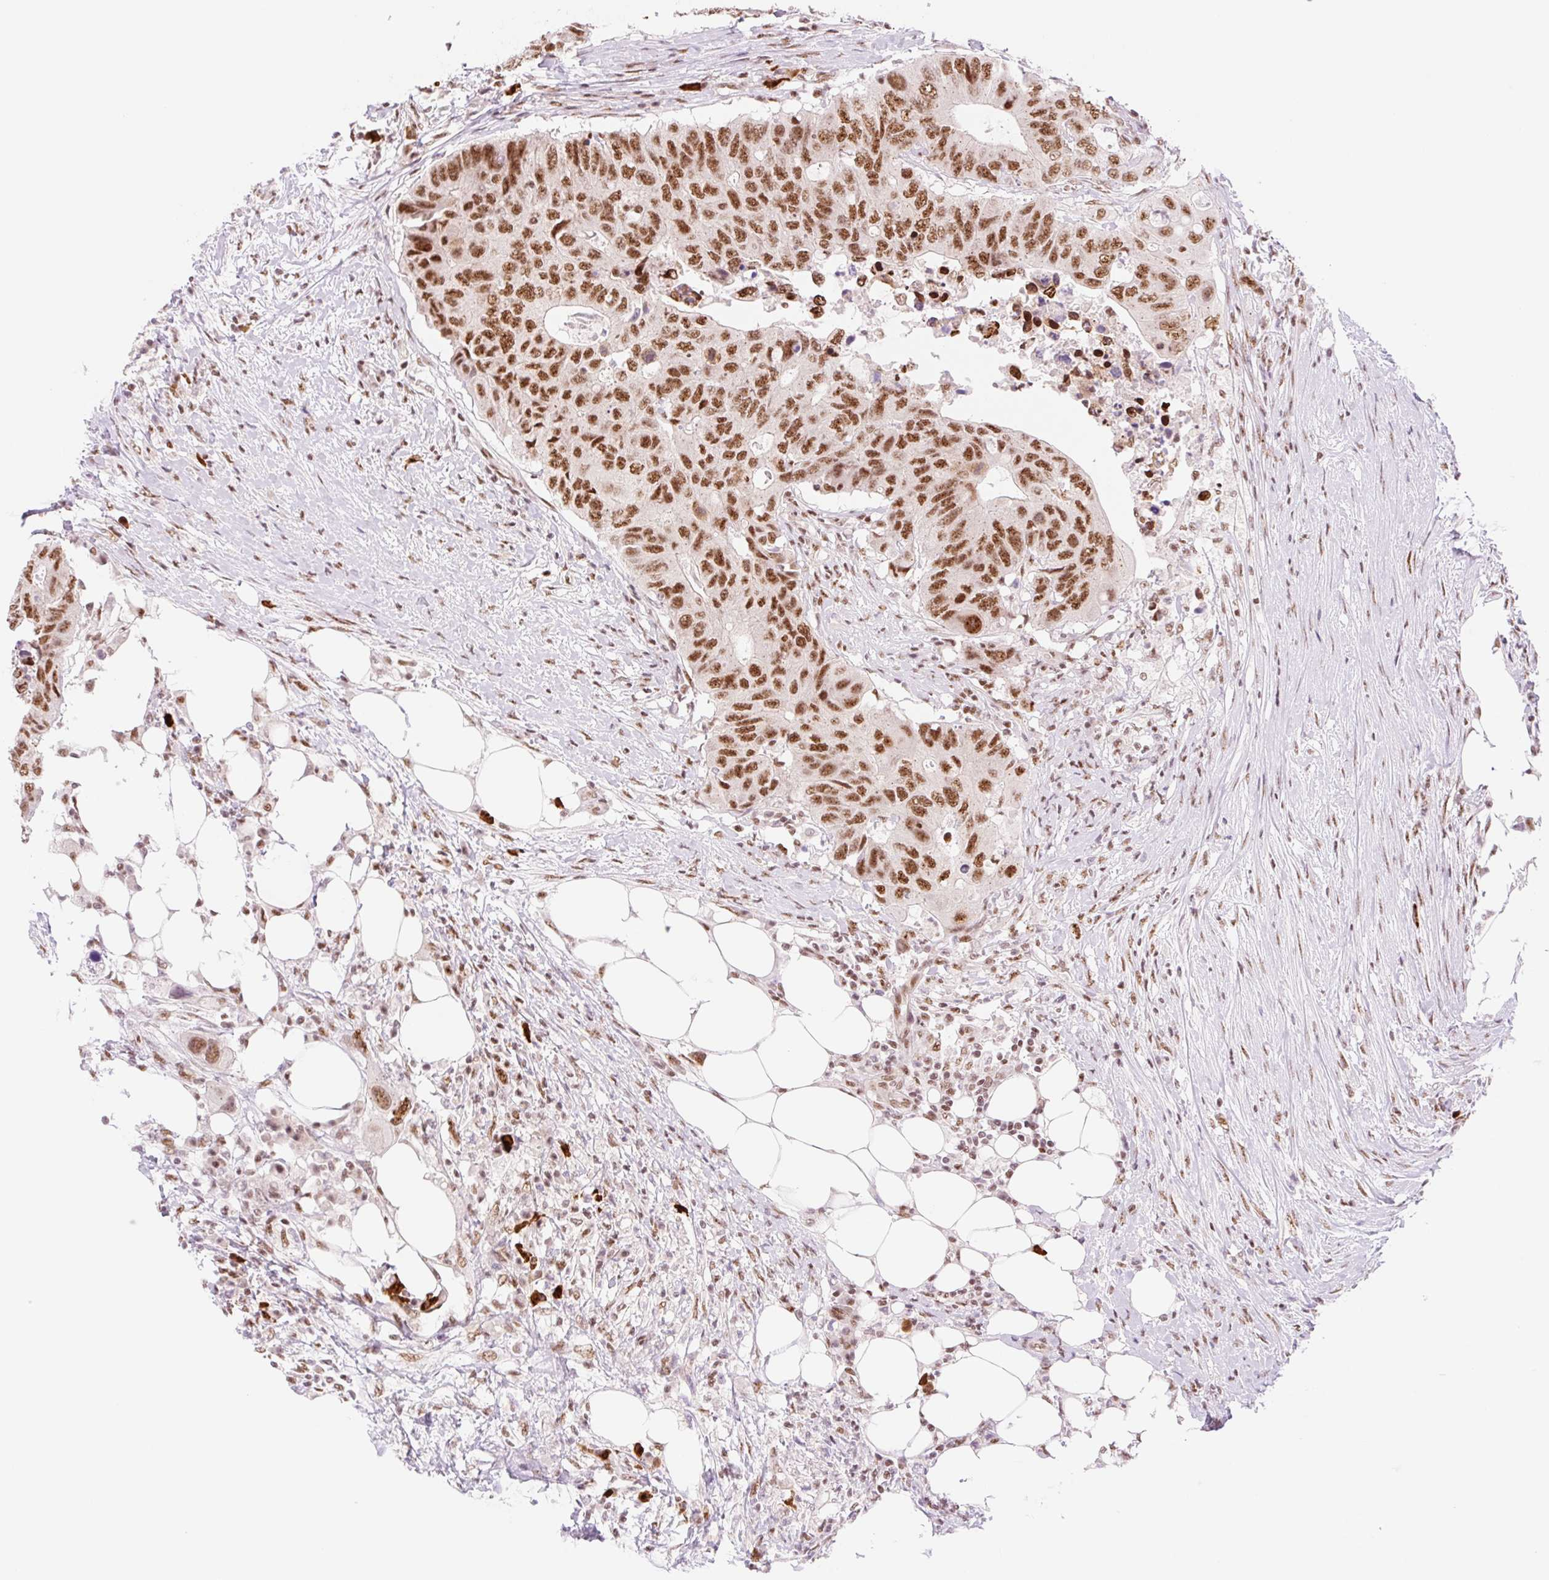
{"staining": {"intensity": "strong", "quantity": ">75%", "location": "nuclear"}, "tissue": "colorectal cancer", "cell_type": "Tumor cells", "image_type": "cancer", "snomed": [{"axis": "morphology", "description": "Adenocarcinoma, NOS"}, {"axis": "topography", "description": "Colon"}], "caption": "Colorectal cancer (adenocarcinoma) stained with immunohistochemistry reveals strong nuclear positivity in approximately >75% of tumor cells. Immunohistochemistry stains the protein in brown and the nuclei are stained blue.", "gene": "PRDM11", "patient": {"sex": "male", "age": 71}}